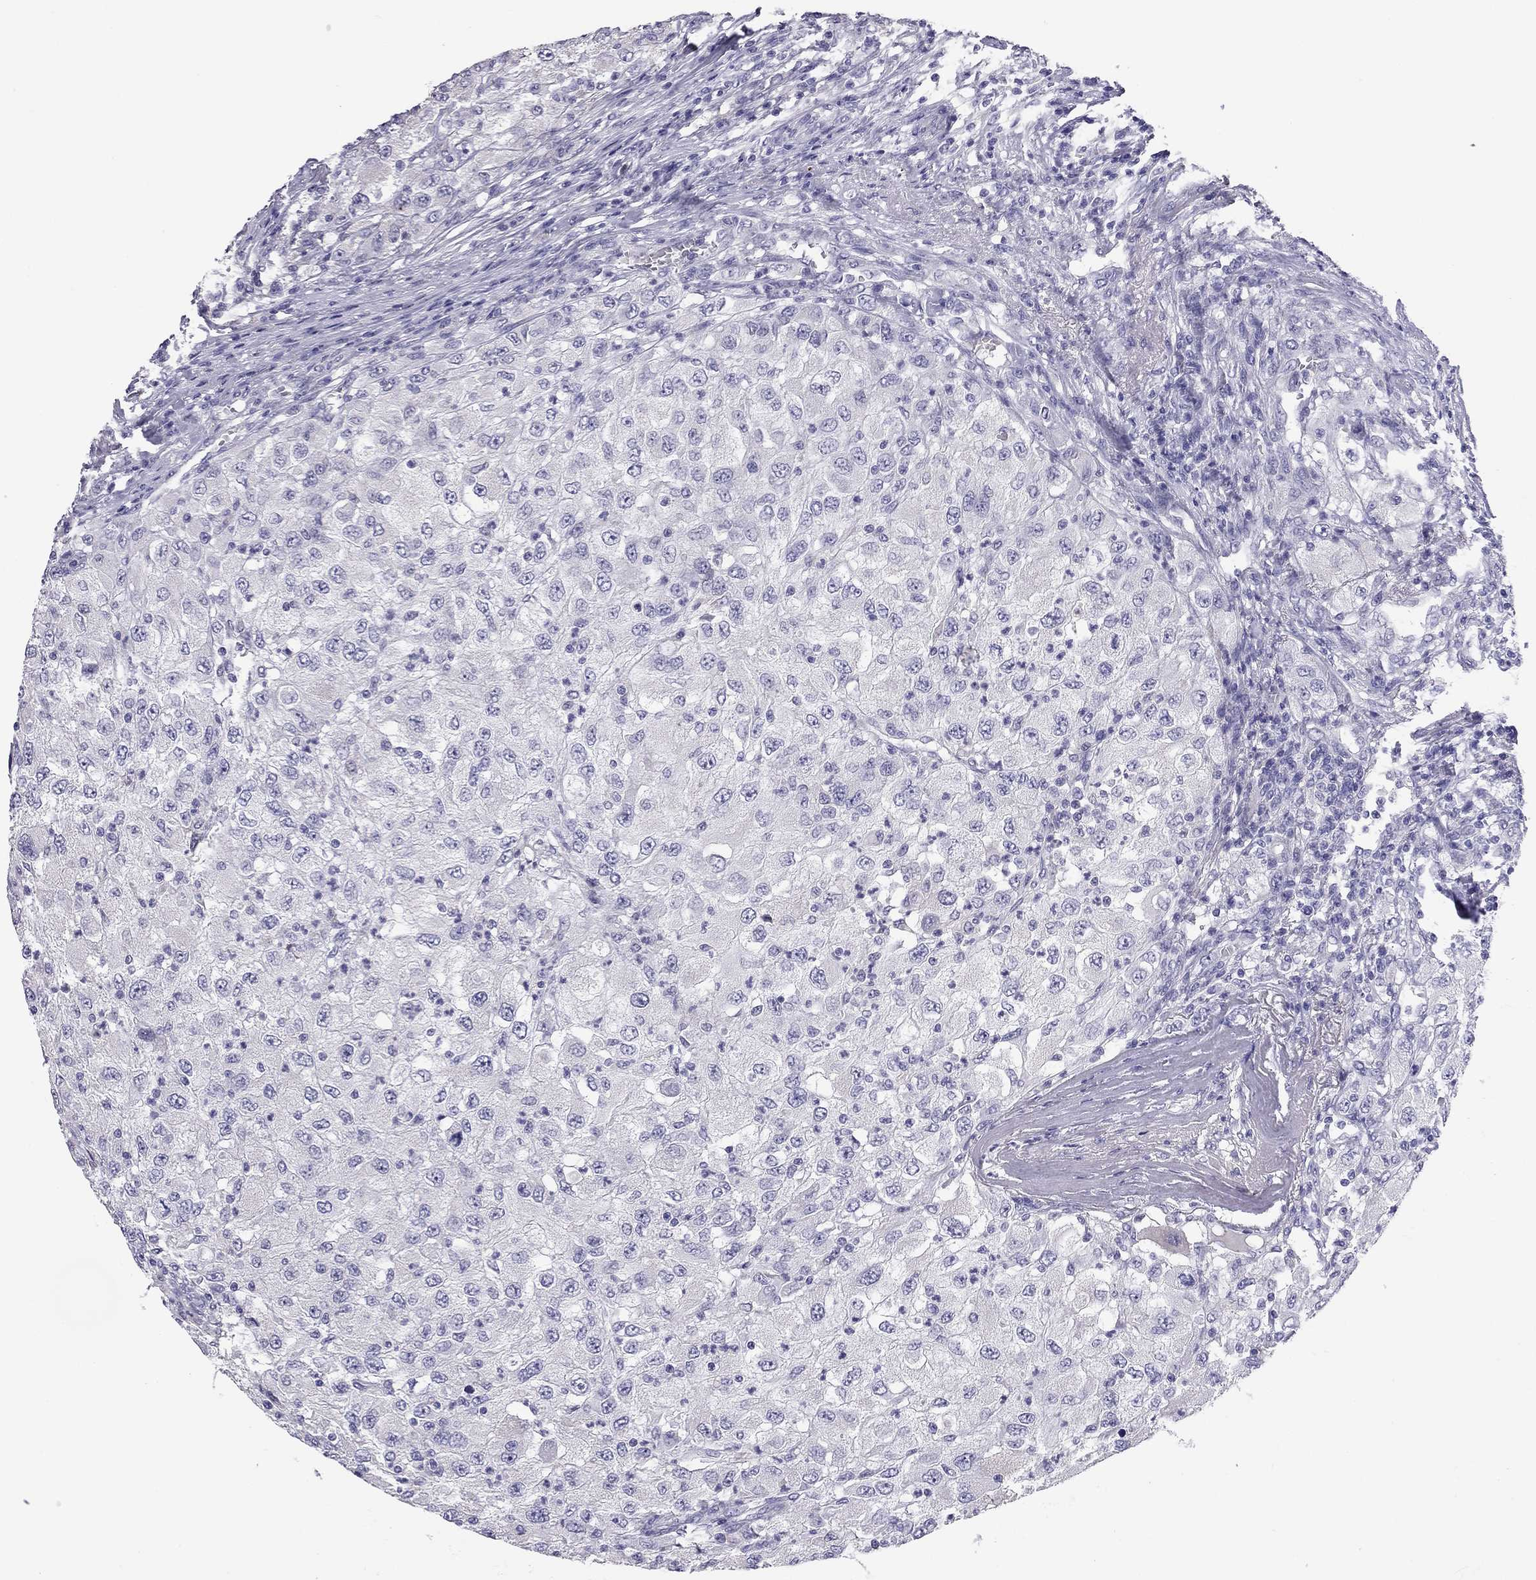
{"staining": {"intensity": "weak", "quantity": "<25%", "location": "cytoplasmic/membranous"}, "tissue": "renal cancer", "cell_type": "Tumor cells", "image_type": "cancer", "snomed": [{"axis": "morphology", "description": "Adenocarcinoma, NOS"}, {"axis": "topography", "description": "Kidney"}], "caption": "Tumor cells show no significant protein positivity in renal adenocarcinoma.", "gene": "PPP1R3A", "patient": {"sex": "female", "age": 67}}